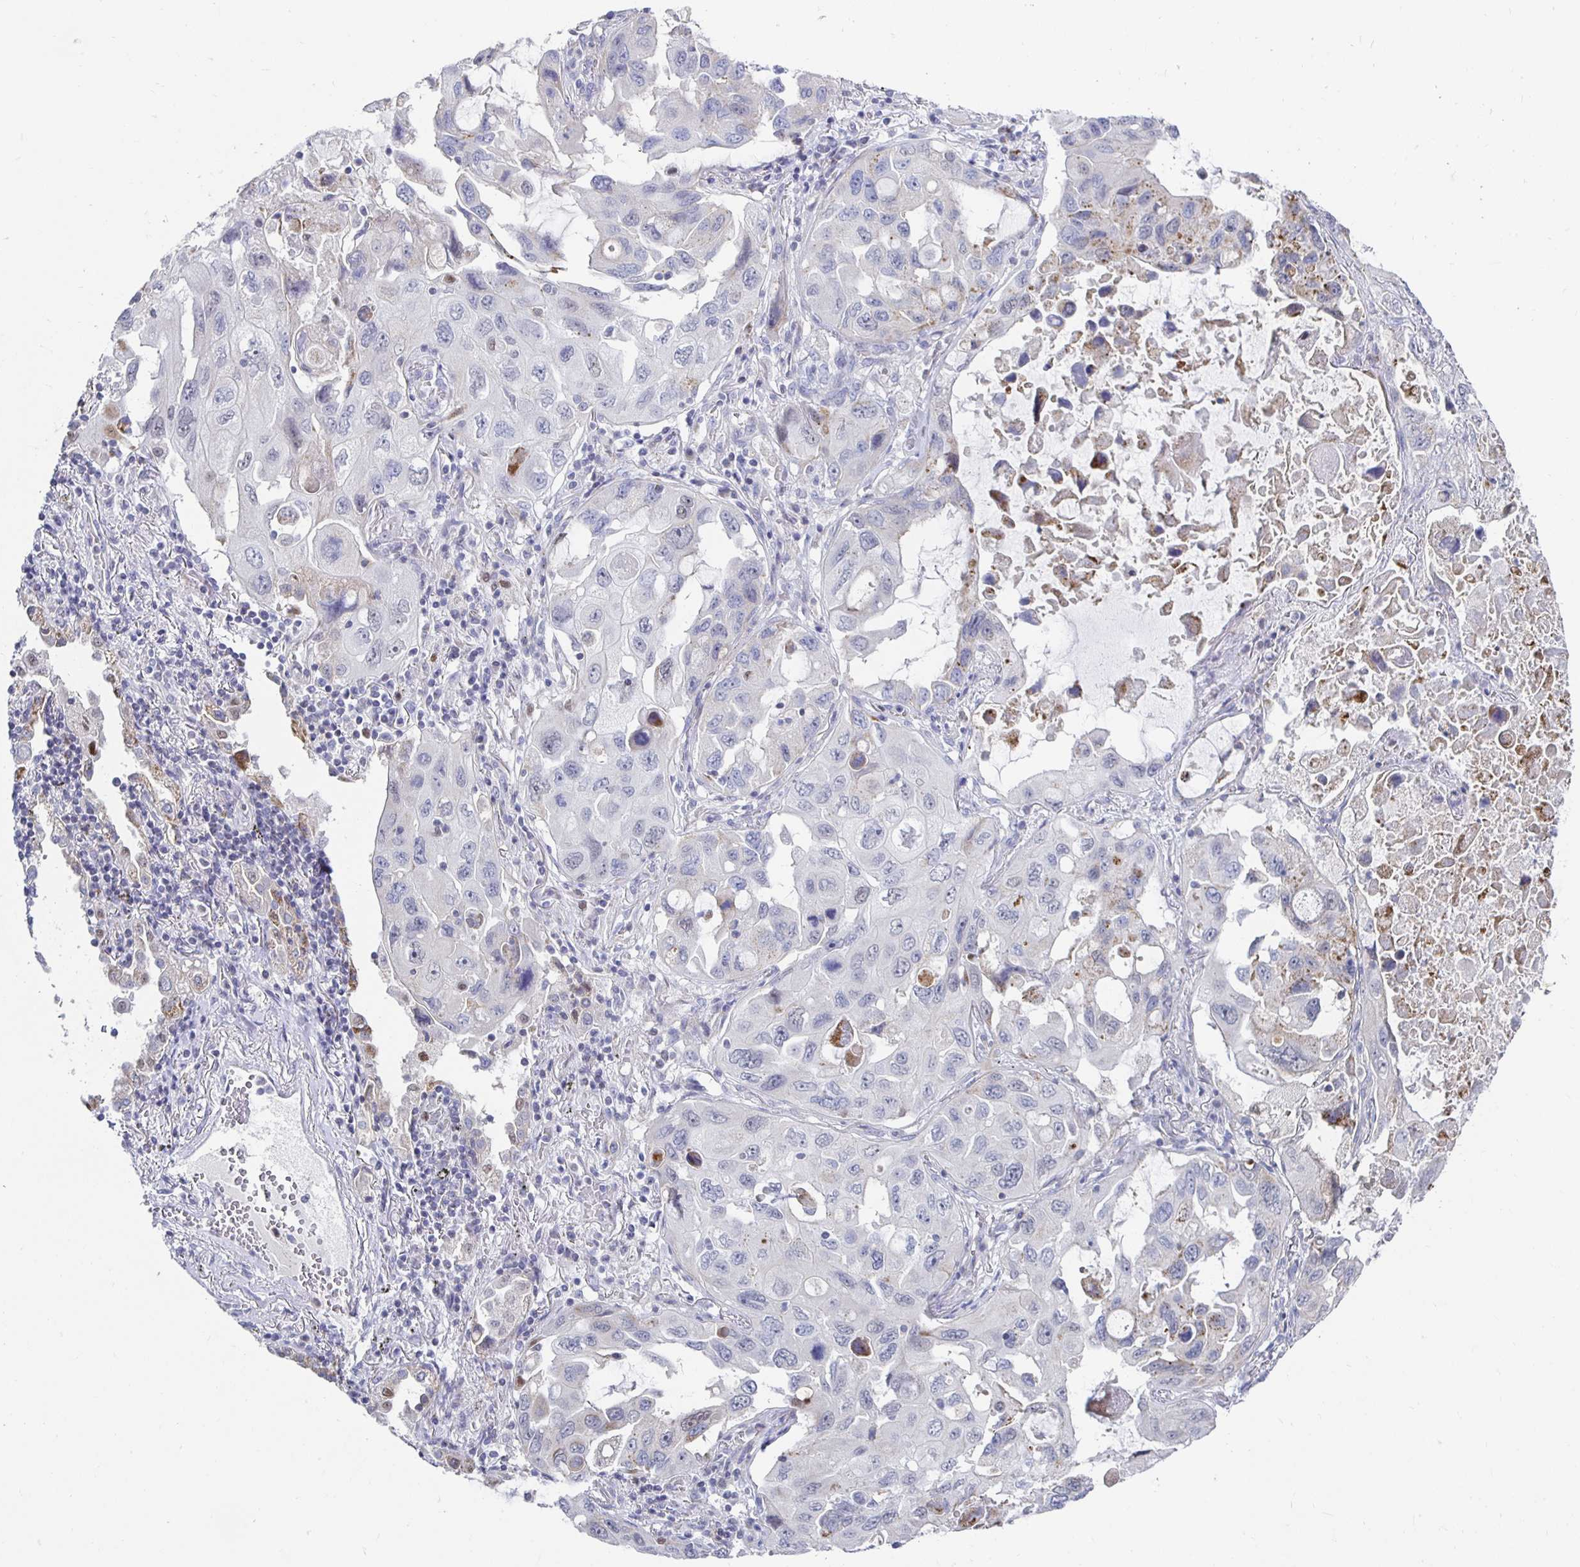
{"staining": {"intensity": "negative", "quantity": "none", "location": "none"}, "tissue": "lung cancer", "cell_type": "Tumor cells", "image_type": "cancer", "snomed": [{"axis": "morphology", "description": "Squamous cell carcinoma, NOS"}, {"axis": "topography", "description": "Lung"}], "caption": "This is an IHC micrograph of lung cancer (squamous cell carcinoma). There is no staining in tumor cells.", "gene": "NOCT", "patient": {"sex": "female", "age": 73}}